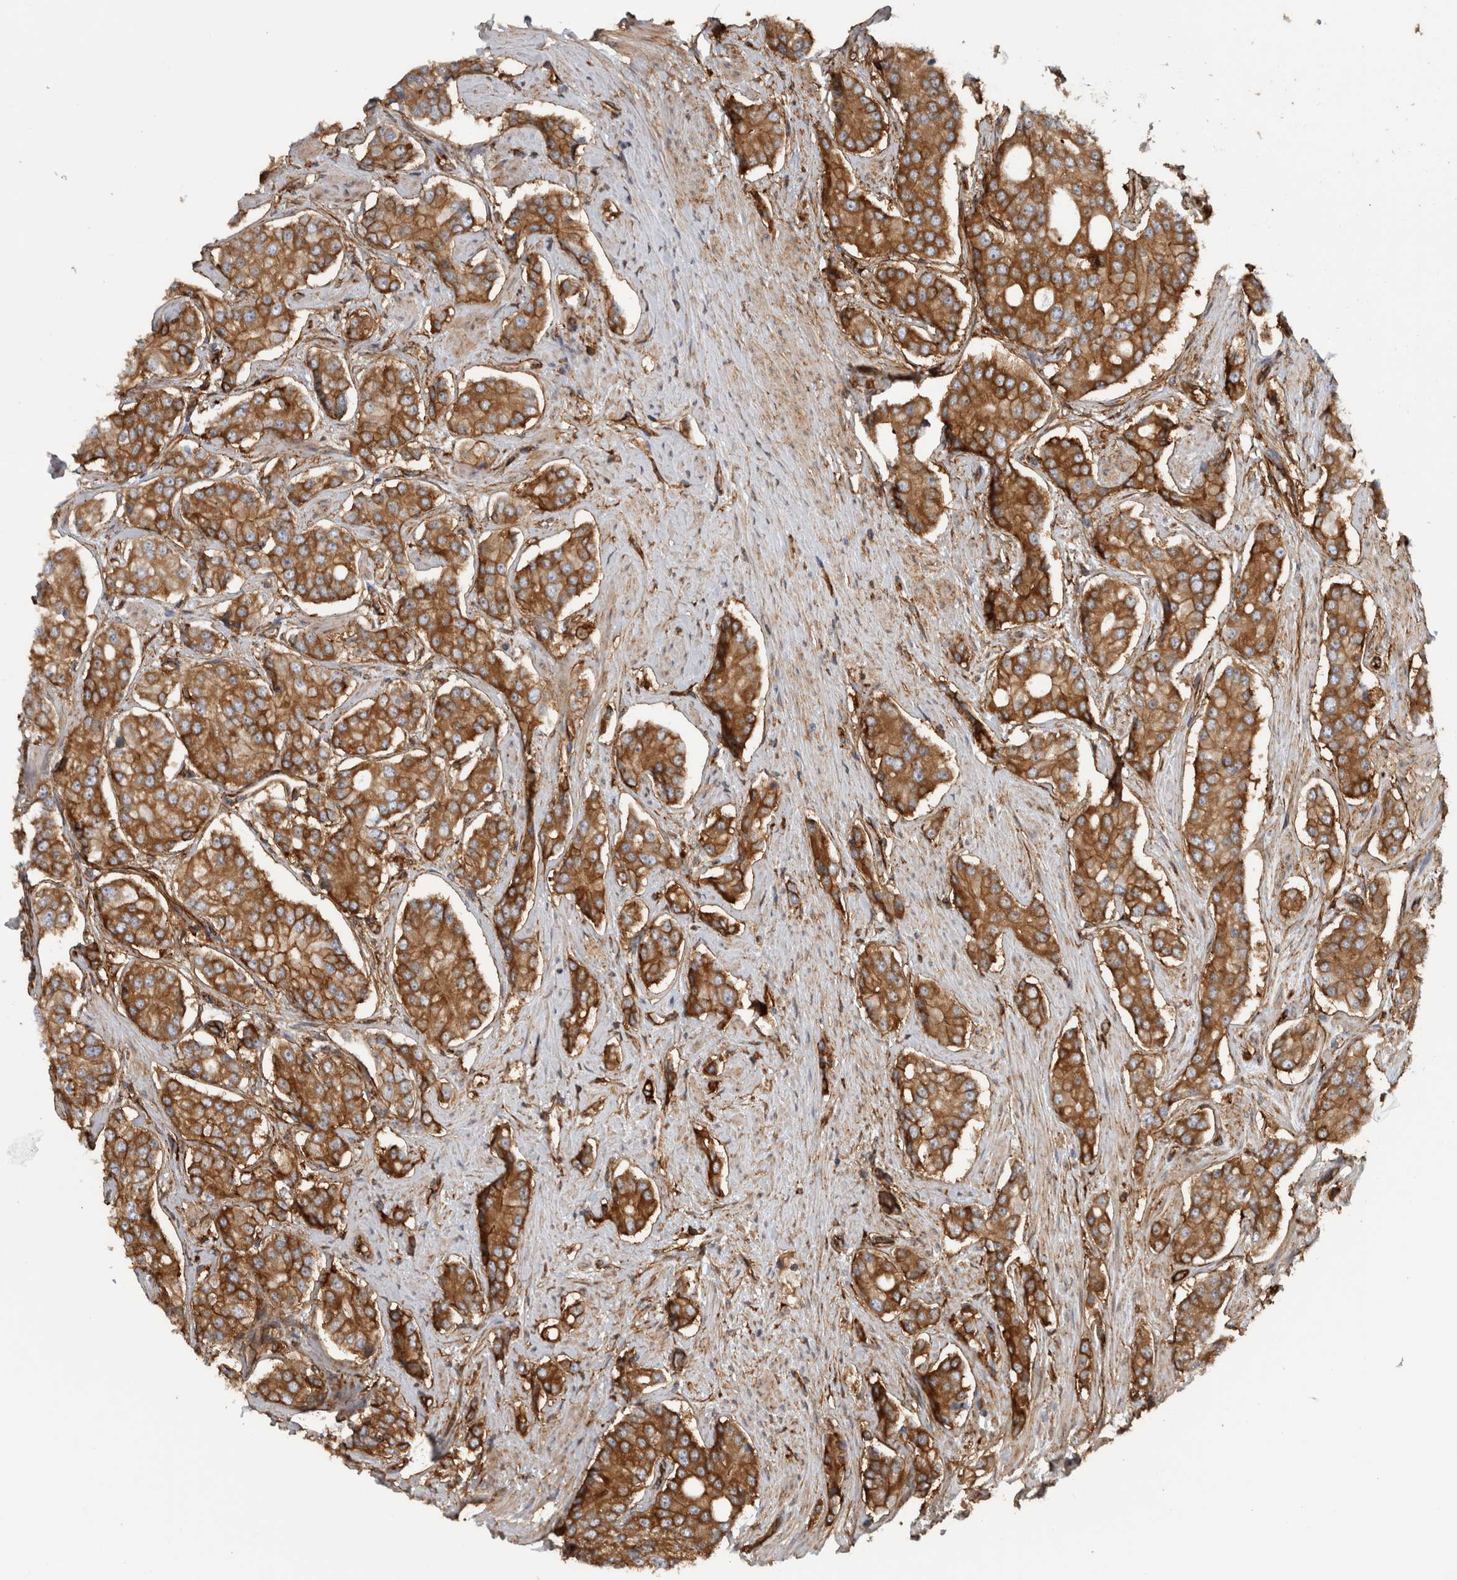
{"staining": {"intensity": "moderate", "quantity": ">75%", "location": "cytoplasmic/membranous"}, "tissue": "prostate cancer", "cell_type": "Tumor cells", "image_type": "cancer", "snomed": [{"axis": "morphology", "description": "Adenocarcinoma, High grade"}, {"axis": "topography", "description": "Prostate"}], "caption": "High-grade adenocarcinoma (prostate) tissue shows moderate cytoplasmic/membranous staining in about >75% of tumor cells, visualized by immunohistochemistry.", "gene": "AHNAK", "patient": {"sex": "male", "age": 71}}